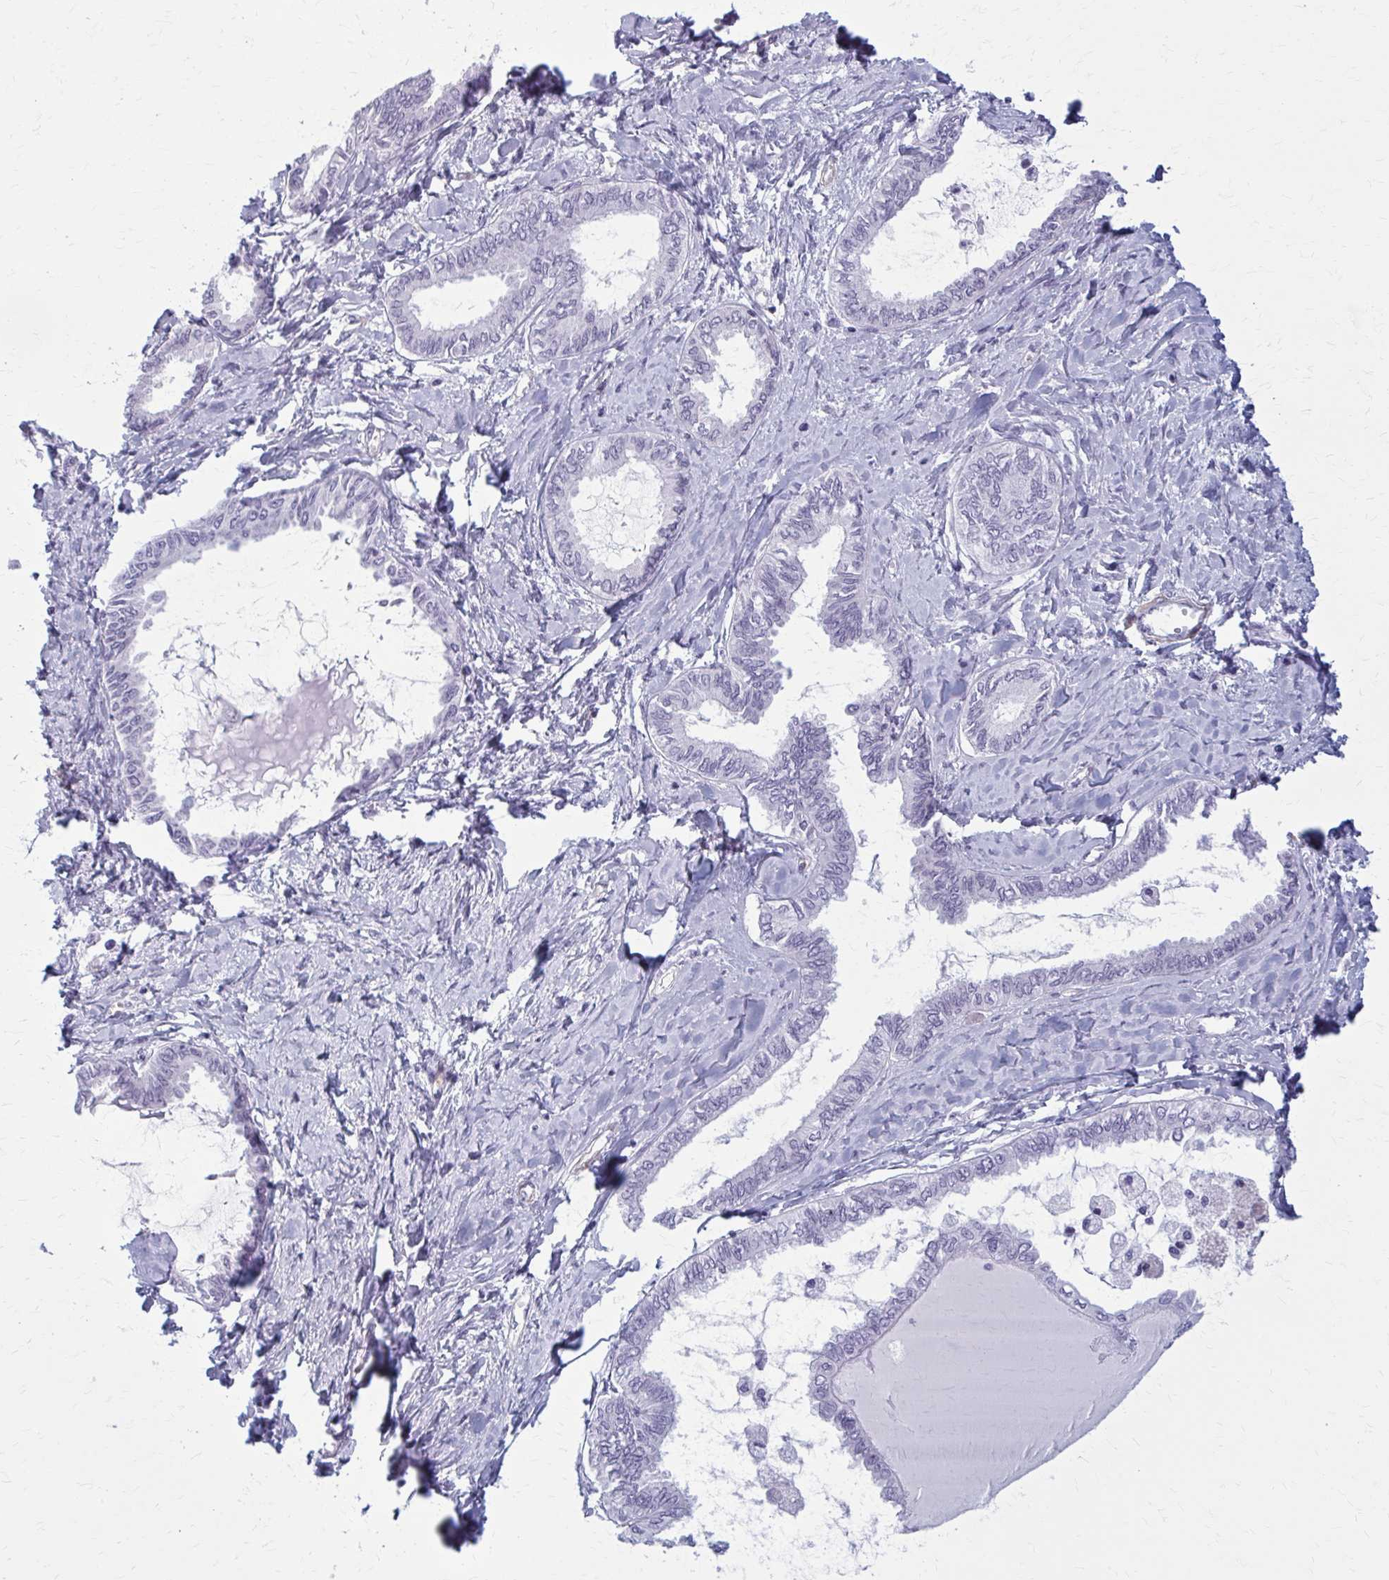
{"staining": {"intensity": "negative", "quantity": "none", "location": "none"}, "tissue": "ovarian cancer", "cell_type": "Tumor cells", "image_type": "cancer", "snomed": [{"axis": "morphology", "description": "Carcinoma, endometroid"}, {"axis": "topography", "description": "Ovary"}], "caption": "A histopathology image of ovarian cancer stained for a protein shows no brown staining in tumor cells.", "gene": "CASQ2", "patient": {"sex": "female", "age": 70}}